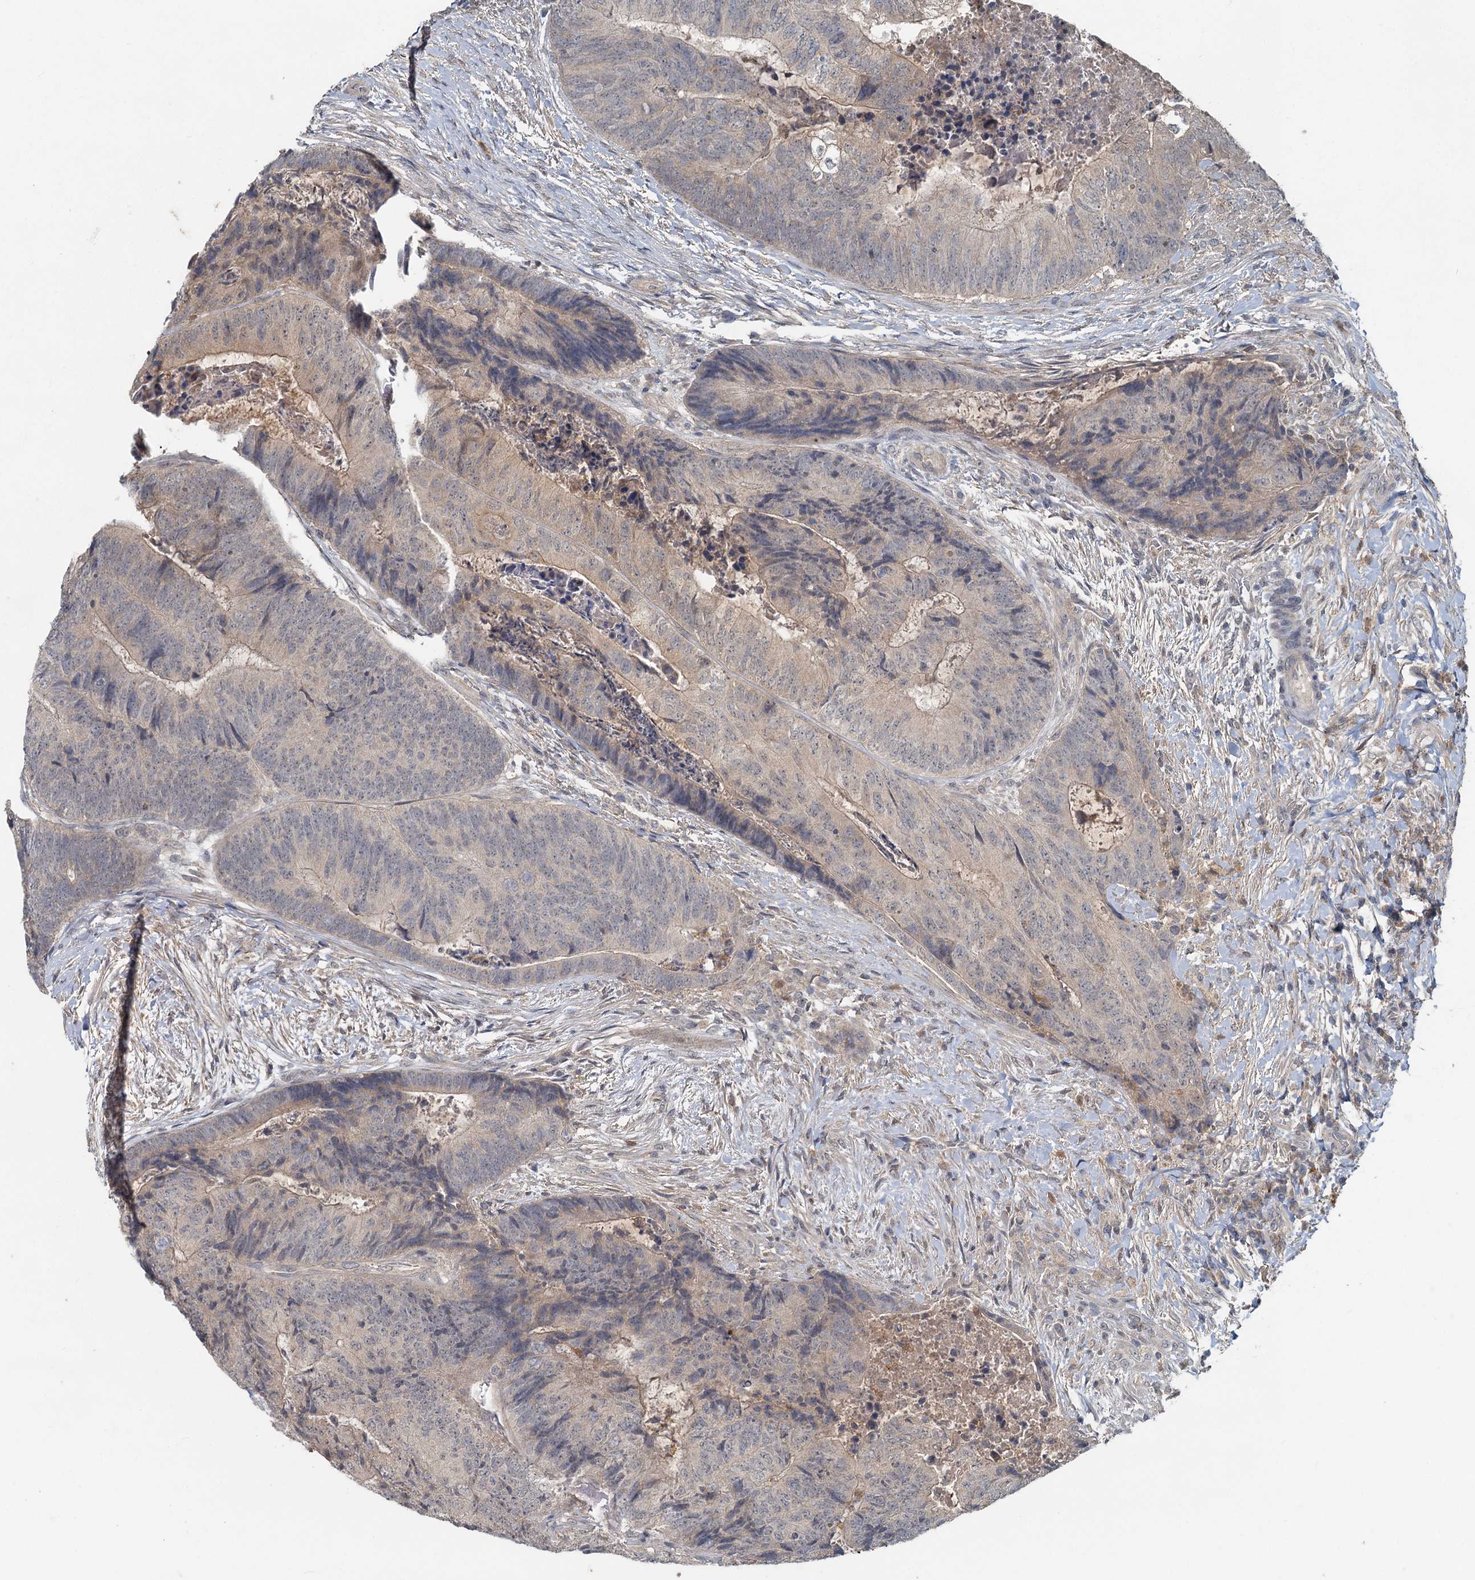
{"staining": {"intensity": "weak", "quantity": "<25%", "location": "cytoplasmic/membranous"}, "tissue": "colorectal cancer", "cell_type": "Tumor cells", "image_type": "cancer", "snomed": [{"axis": "morphology", "description": "Adenocarcinoma, NOS"}, {"axis": "topography", "description": "Colon"}], "caption": "Image shows no significant protein expression in tumor cells of colorectal adenocarcinoma. Brightfield microscopy of immunohistochemistry (IHC) stained with DAB (3,3'-diaminobenzidine) (brown) and hematoxylin (blue), captured at high magnification.", "gene": "HERC3", "patient": {"sex": "female", "age": 67}}